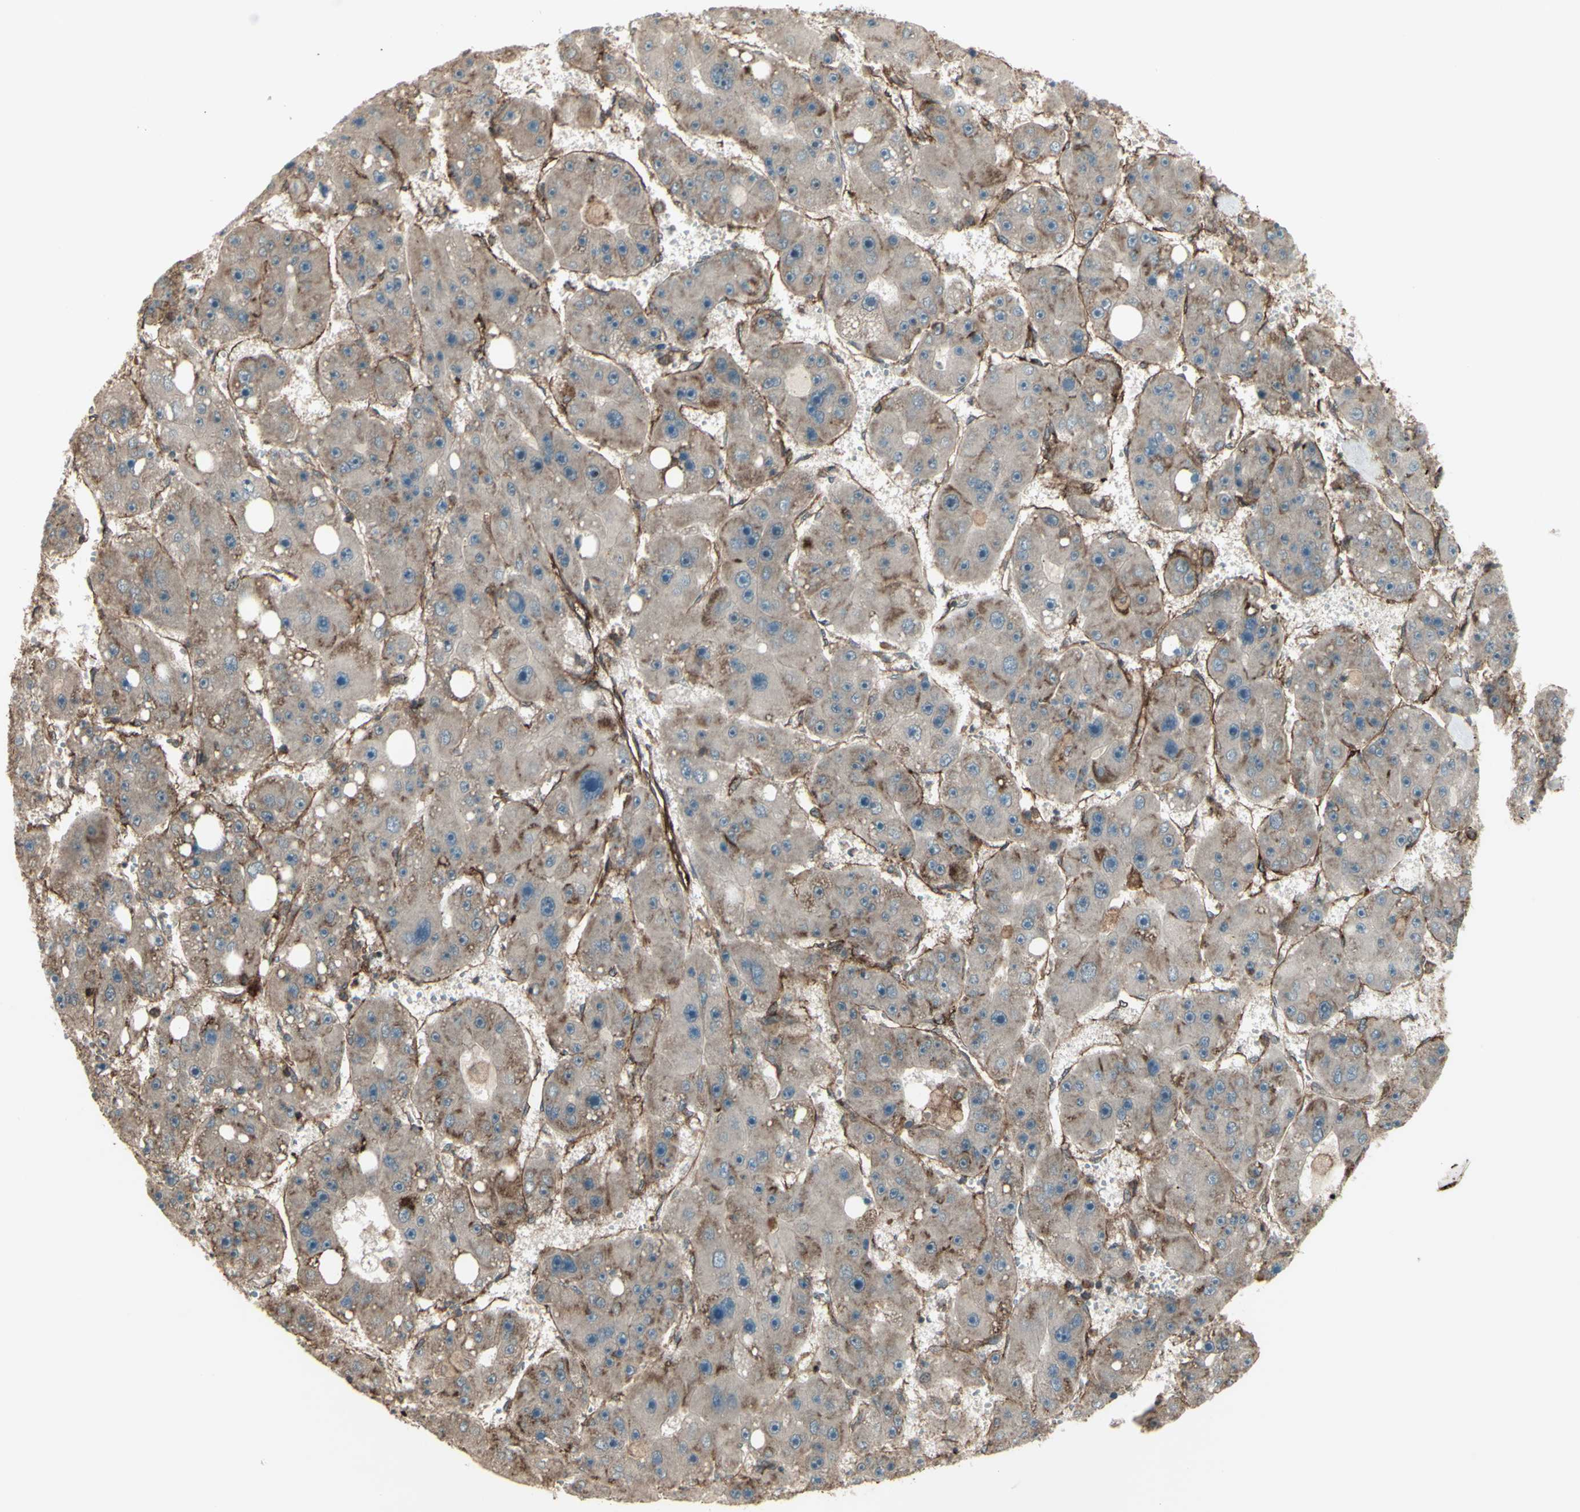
{"staining": {"intensity": "weak", "quantity": ">75%", "location": "cytoplasmic/membranous"}, "tissue": "liver cancer", "cell_type": "Tumor cells", "image_type": "cancer", "snomed": [{"axis": "morphology", "description": "Carcinoma, Hepatocellular, NOS"}, {"axis": "topography", "description": "Liver"}], "caption": "Protein staining of liver cancer (hepatocellular carcinoma) tissue displays weak cytoplasmic/membranous expression in about >75% of tumor cells. The protein is stained brown, and the nuclei are stained in blue (DAB (3,3'-diaminobenzidine) IHC with brightfield microscopy, high magnification).", "gene": "FXYD5", "patient": {"sex": "female", "age": 61}}